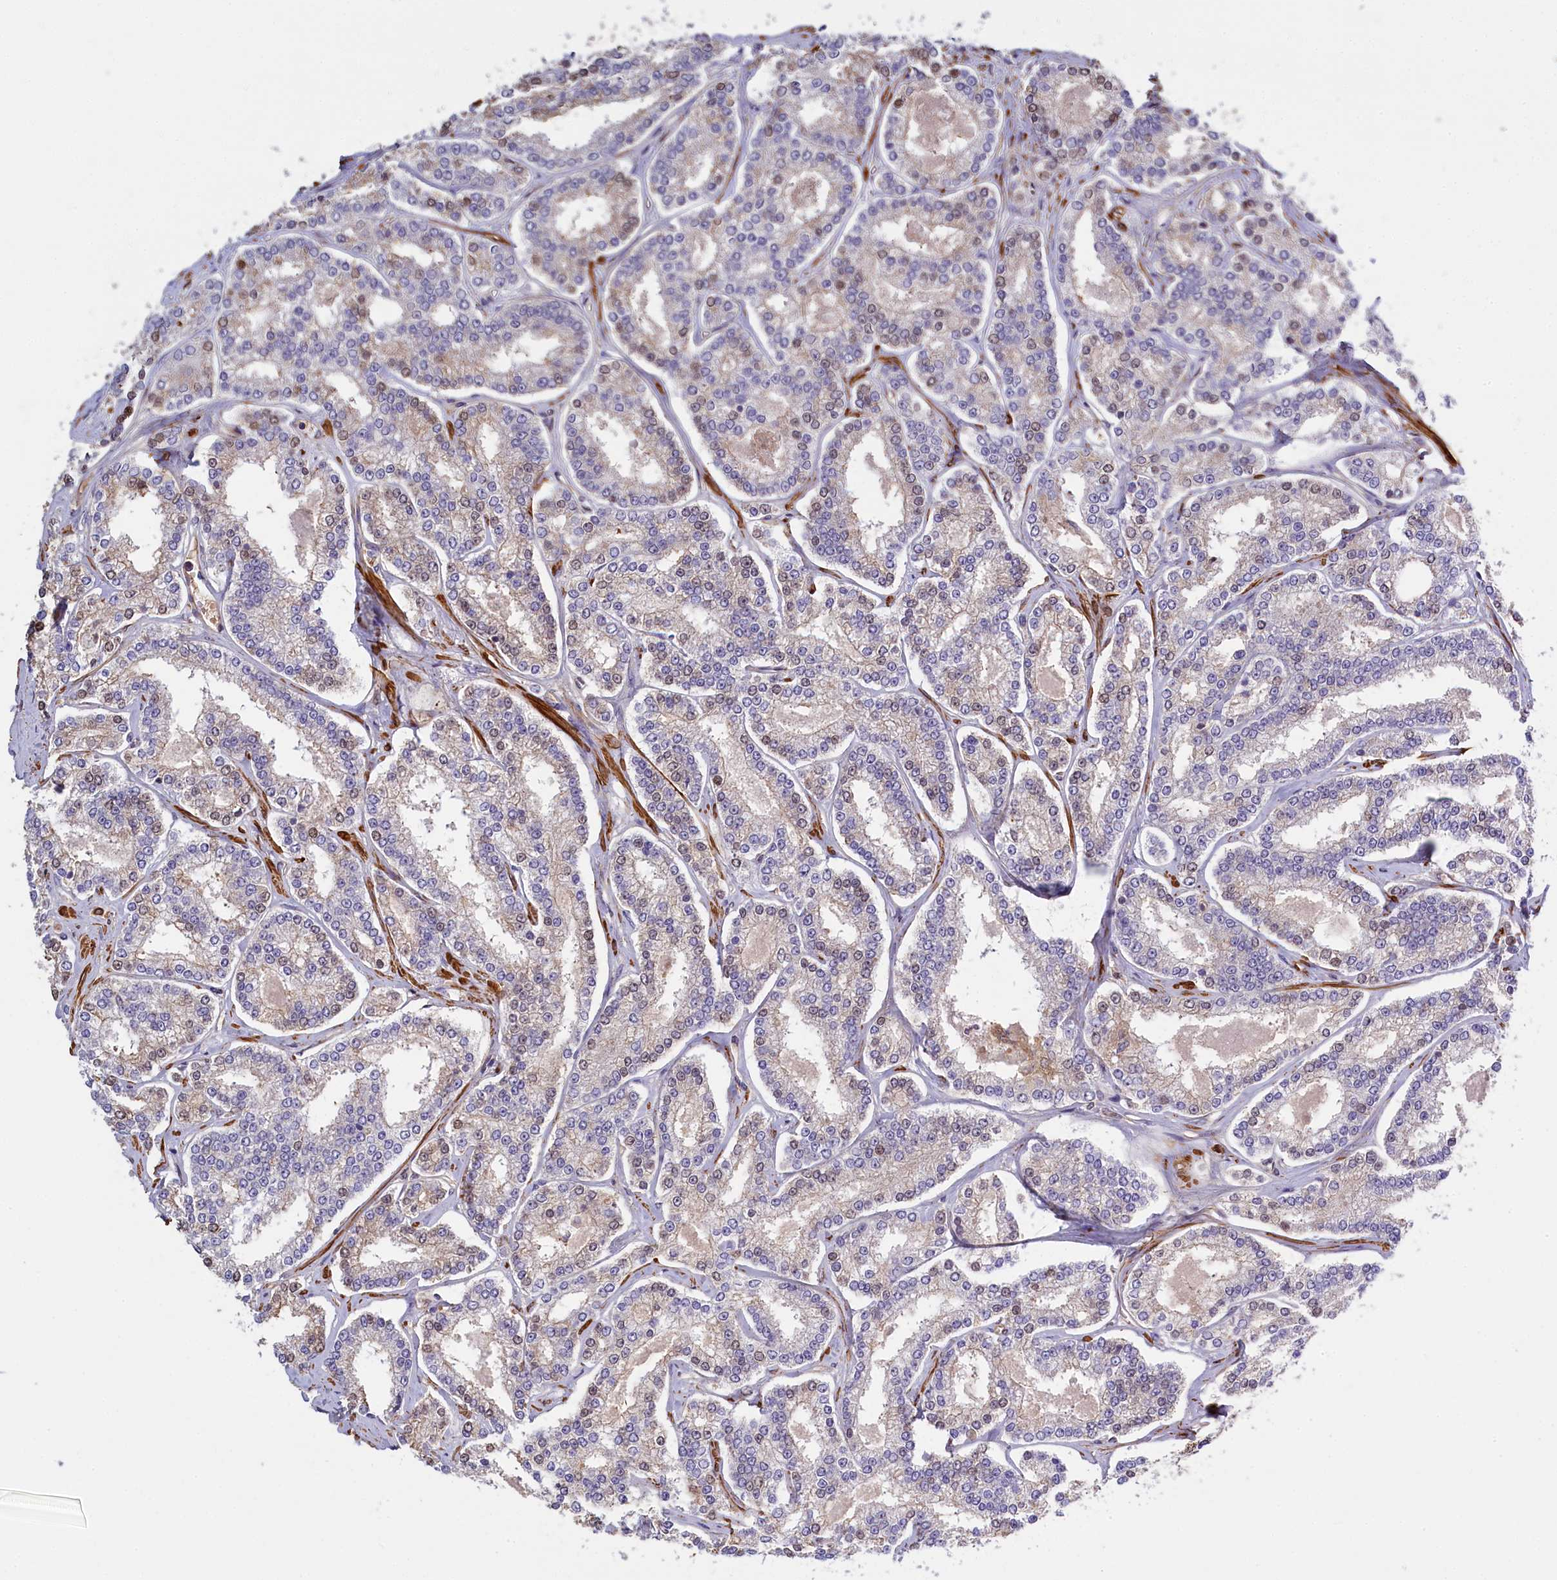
{"staining": {"intensity": "negative", "quantity": "none", "location": "none"}, "tissue": "prostate cancer", "cell_type": "Tumor cells", "image_type": "cancer", "snomed": [{"axis": "morphology", "description": "Normal tissue, NOS"}, {"axis": "morphology", "description": "Adenocarcinoma, High grade"}, {"axis": "topography", "description": "Prostate"}], "caption": "Prostate high-grade adenocarcinoma stained for a protein using immunohistochemistry (IHC) demonstrates no expression tumor cells.", "gene": "FUZ", "patient": {"sex": "male", "age": 83}}